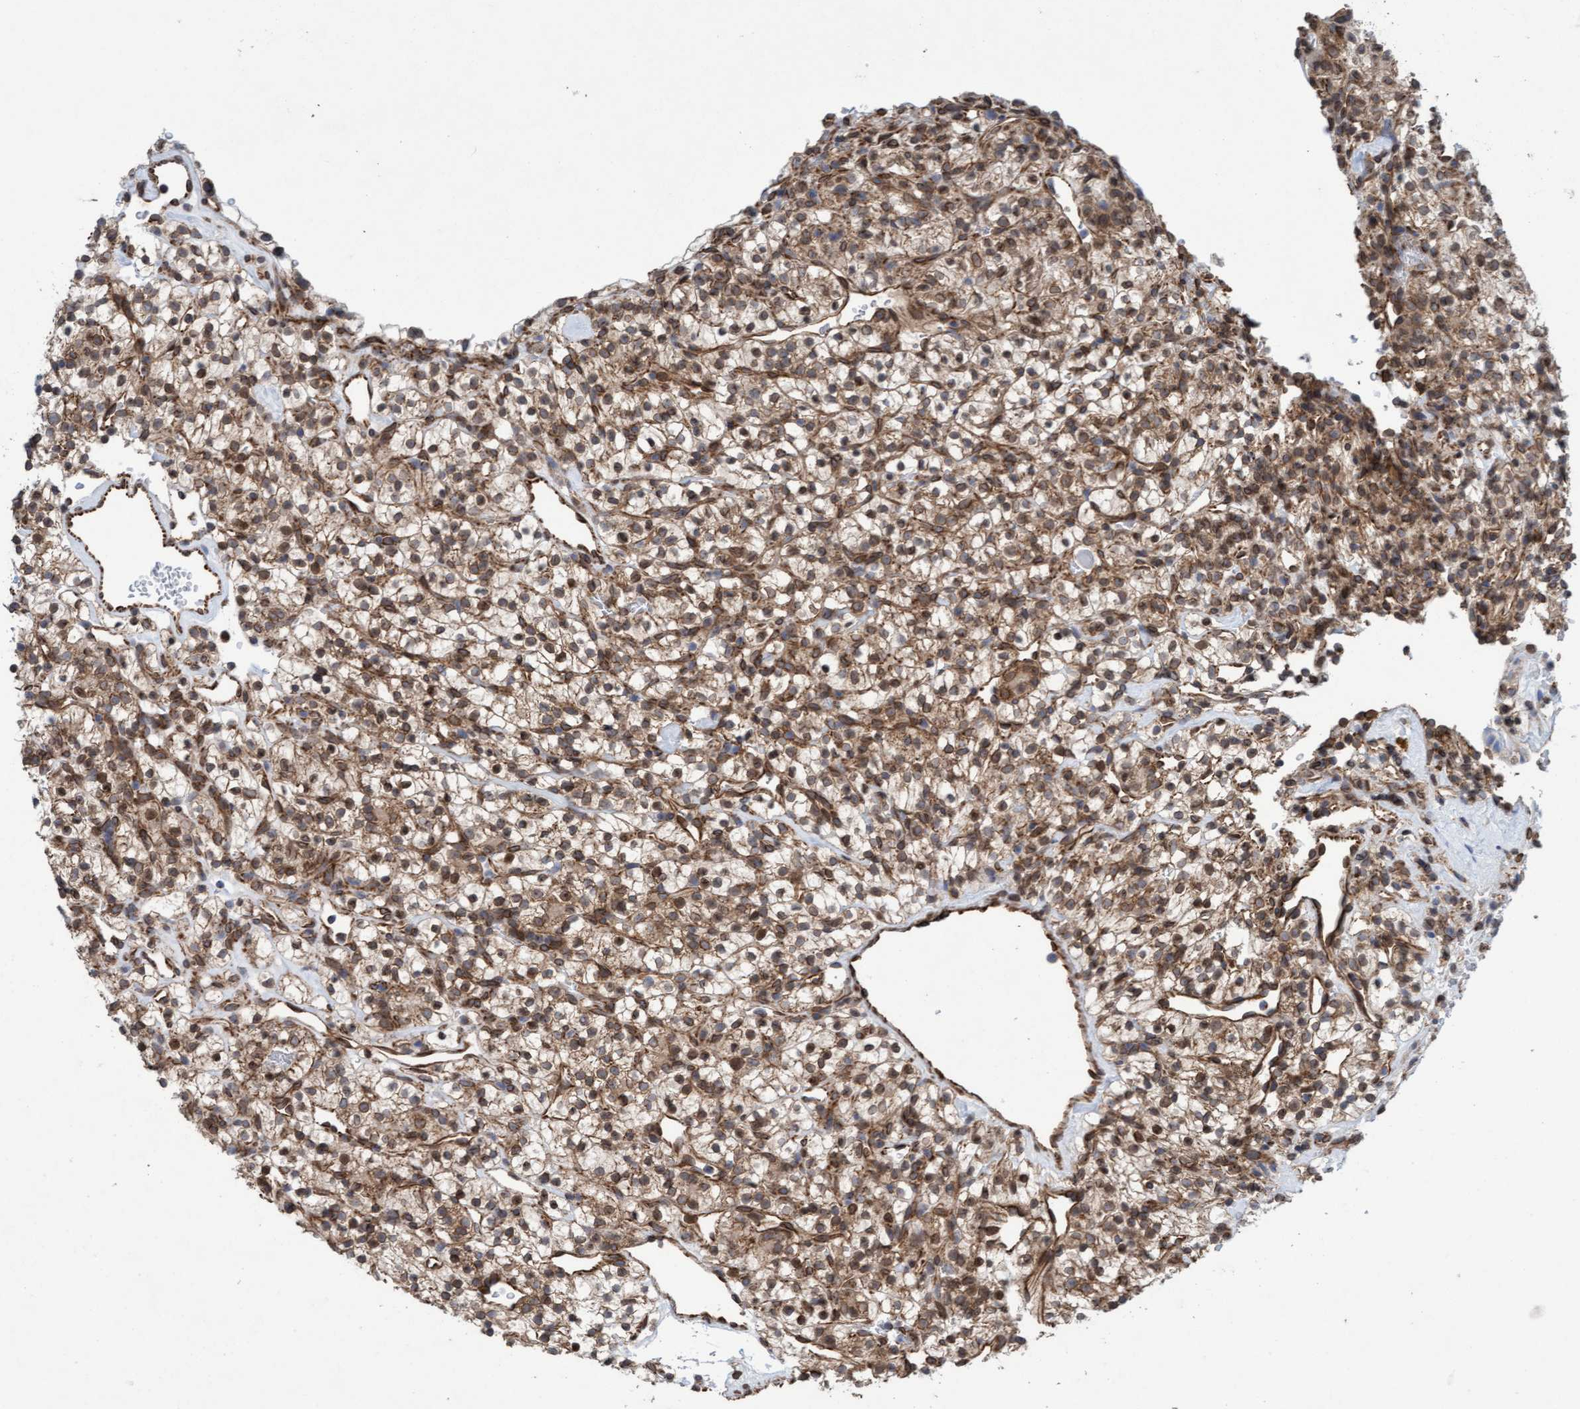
{"staining": {"intensity": "moderate", "quantity": ">75%", "location": "cytoplasmic/membranous"}, "tissue": "renal cancer", "cell_type": "Tumor cells", "image_type": "cancer", "snomed": [{"axis": "morphology", "description": "Adenocarcinoma, NOS"}, {"axis": "topography", "description": "Kidney"}], "caption": "Immunohistochemistry (IHC) image of neoplastic tissue: renal cancer (adenocarcinoma) stained using IHC shows medium levels of moderate protein expression localized specifically in the cytoplasmic/membranous of tumor cells, appearing as a cytoplasmic/membranous brown color.", "gene": "MRPS23", "patient": {"sex": "female", "age": 57}}